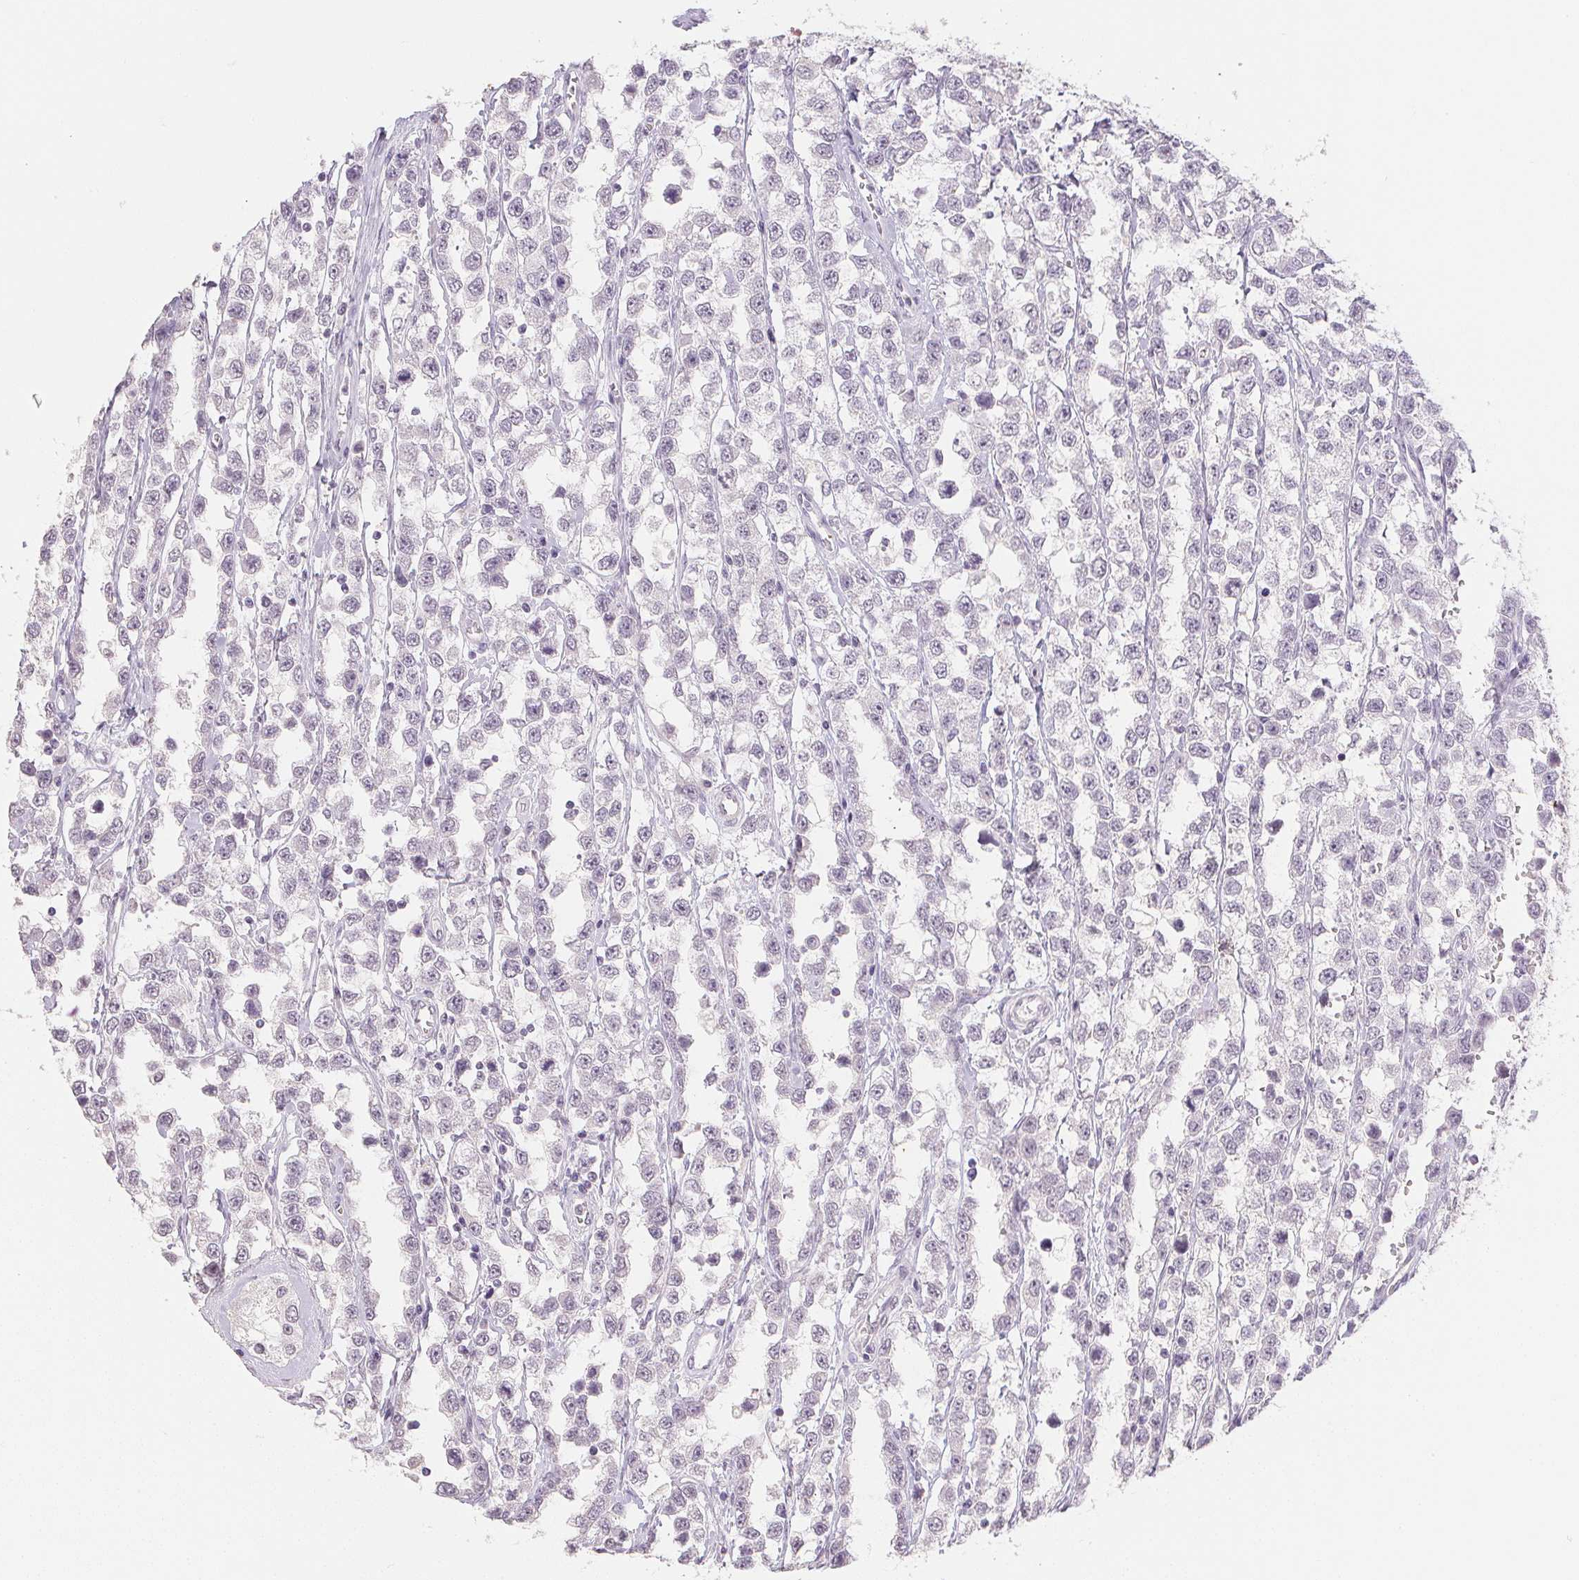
{"staining": {"intensity": "negative", "quantity": "none", "location": "none"}, "tissue": "testis cancer", "cell_type": "Tumor cells", "image_type": "cancer", "snomed": [{"axis": "morphology", "description": "Seminoma, NOS"}, {"axis": "topography", "description": "Testis"}], "caption": "There is no significant expression in tumor cells of testis seminoma.", "gene": "PPY", "patient": {"sex": "male", "age": 34}}